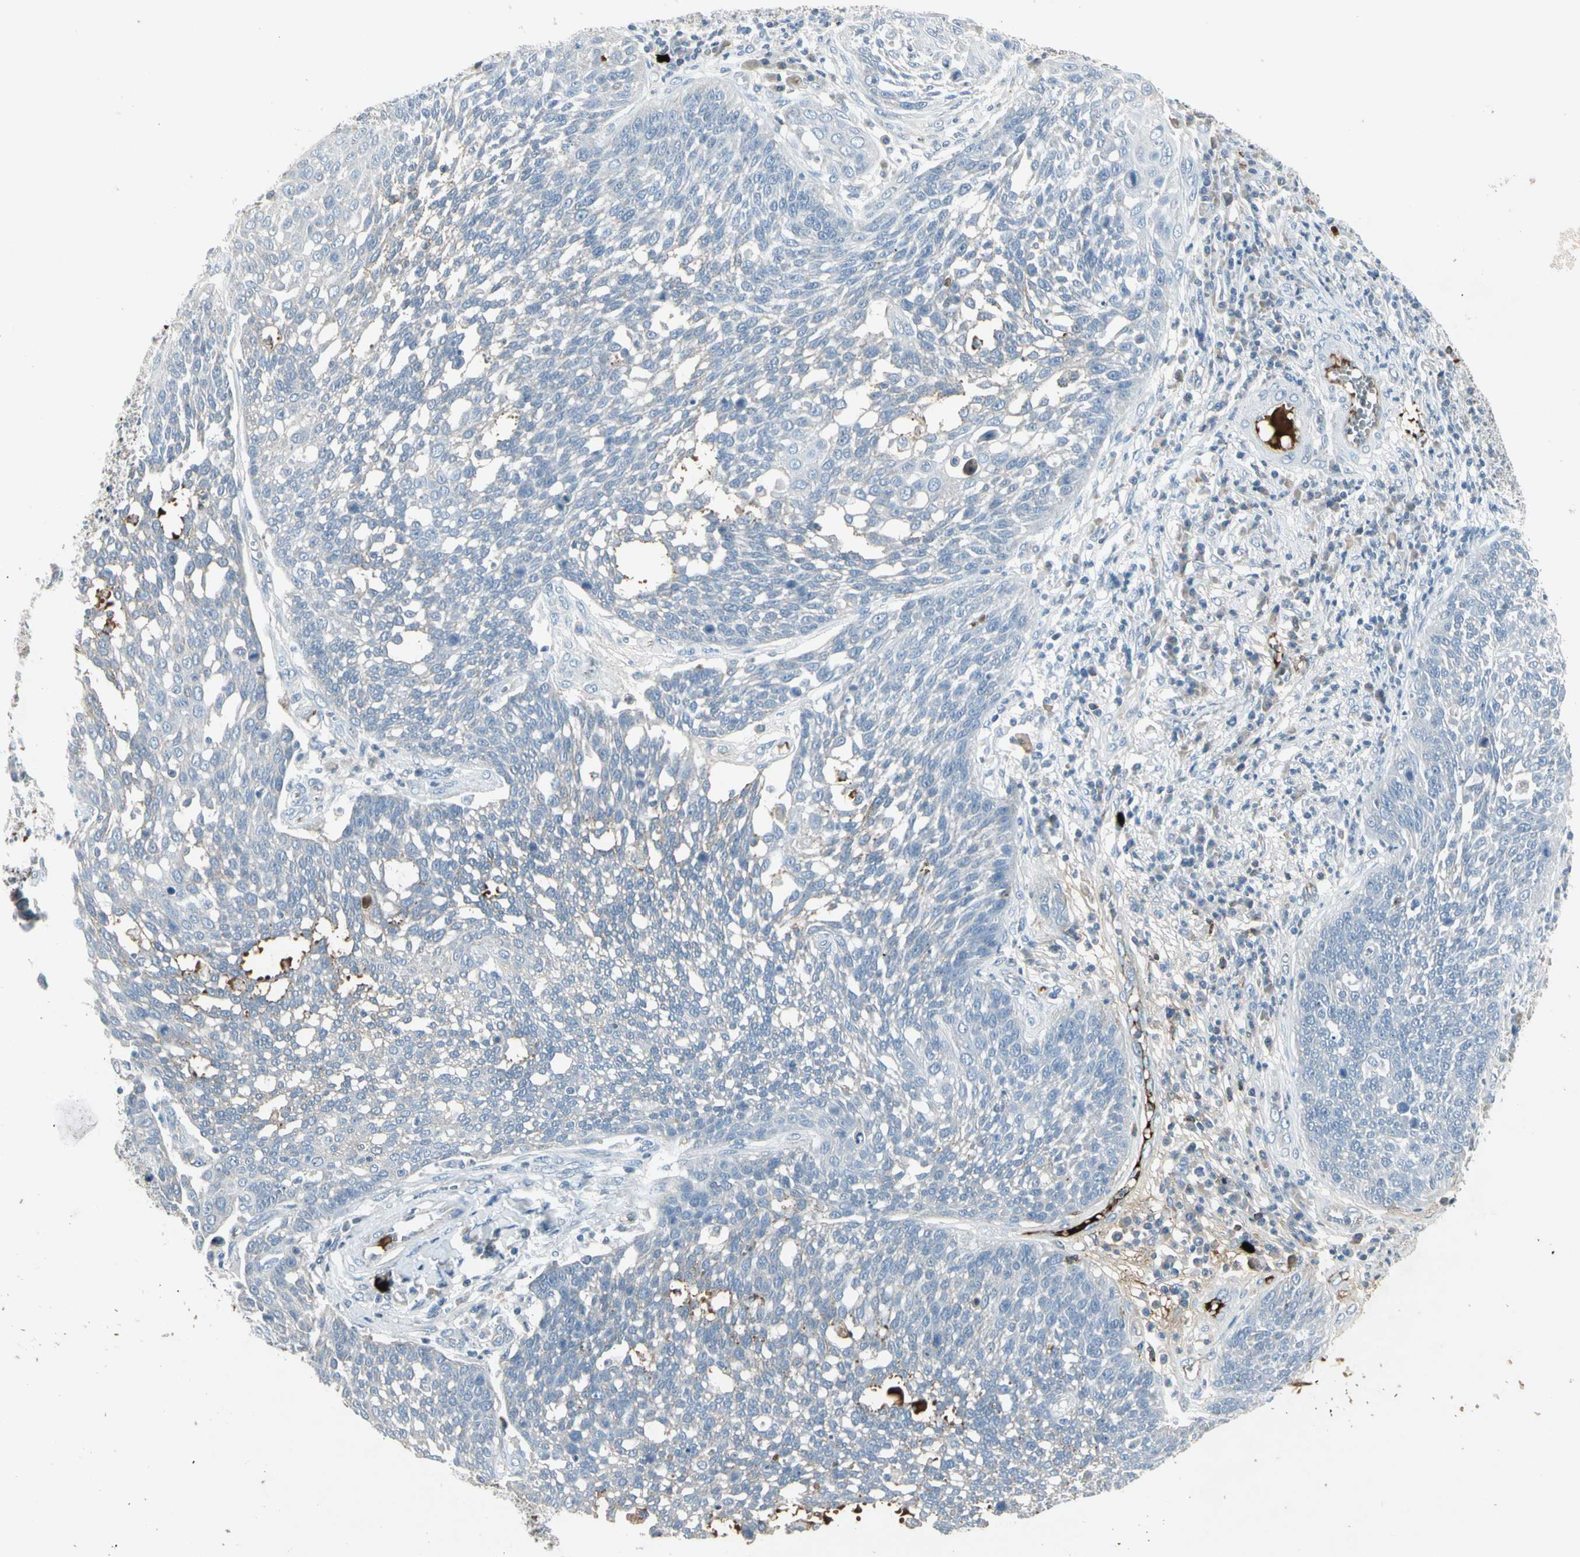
{"staining": {"intensity": "negative", "quantity": "none", "location": "none"}, "tissue": "cervical cancer", "cell_type": "Tumor cells", "image_type": "cancer", "snomed": [{"axis": "morphology", "description": "Squamous cell carcinoma, NOS"}, {"axis": "topography", "description": "Cervix"}], "caption": "Tumor cells are negative for brown protein staining in cervical cancer (squamous cell carcinoma).", "gene": "IGHM", "patient": {"sex": "female", "age": 34}}